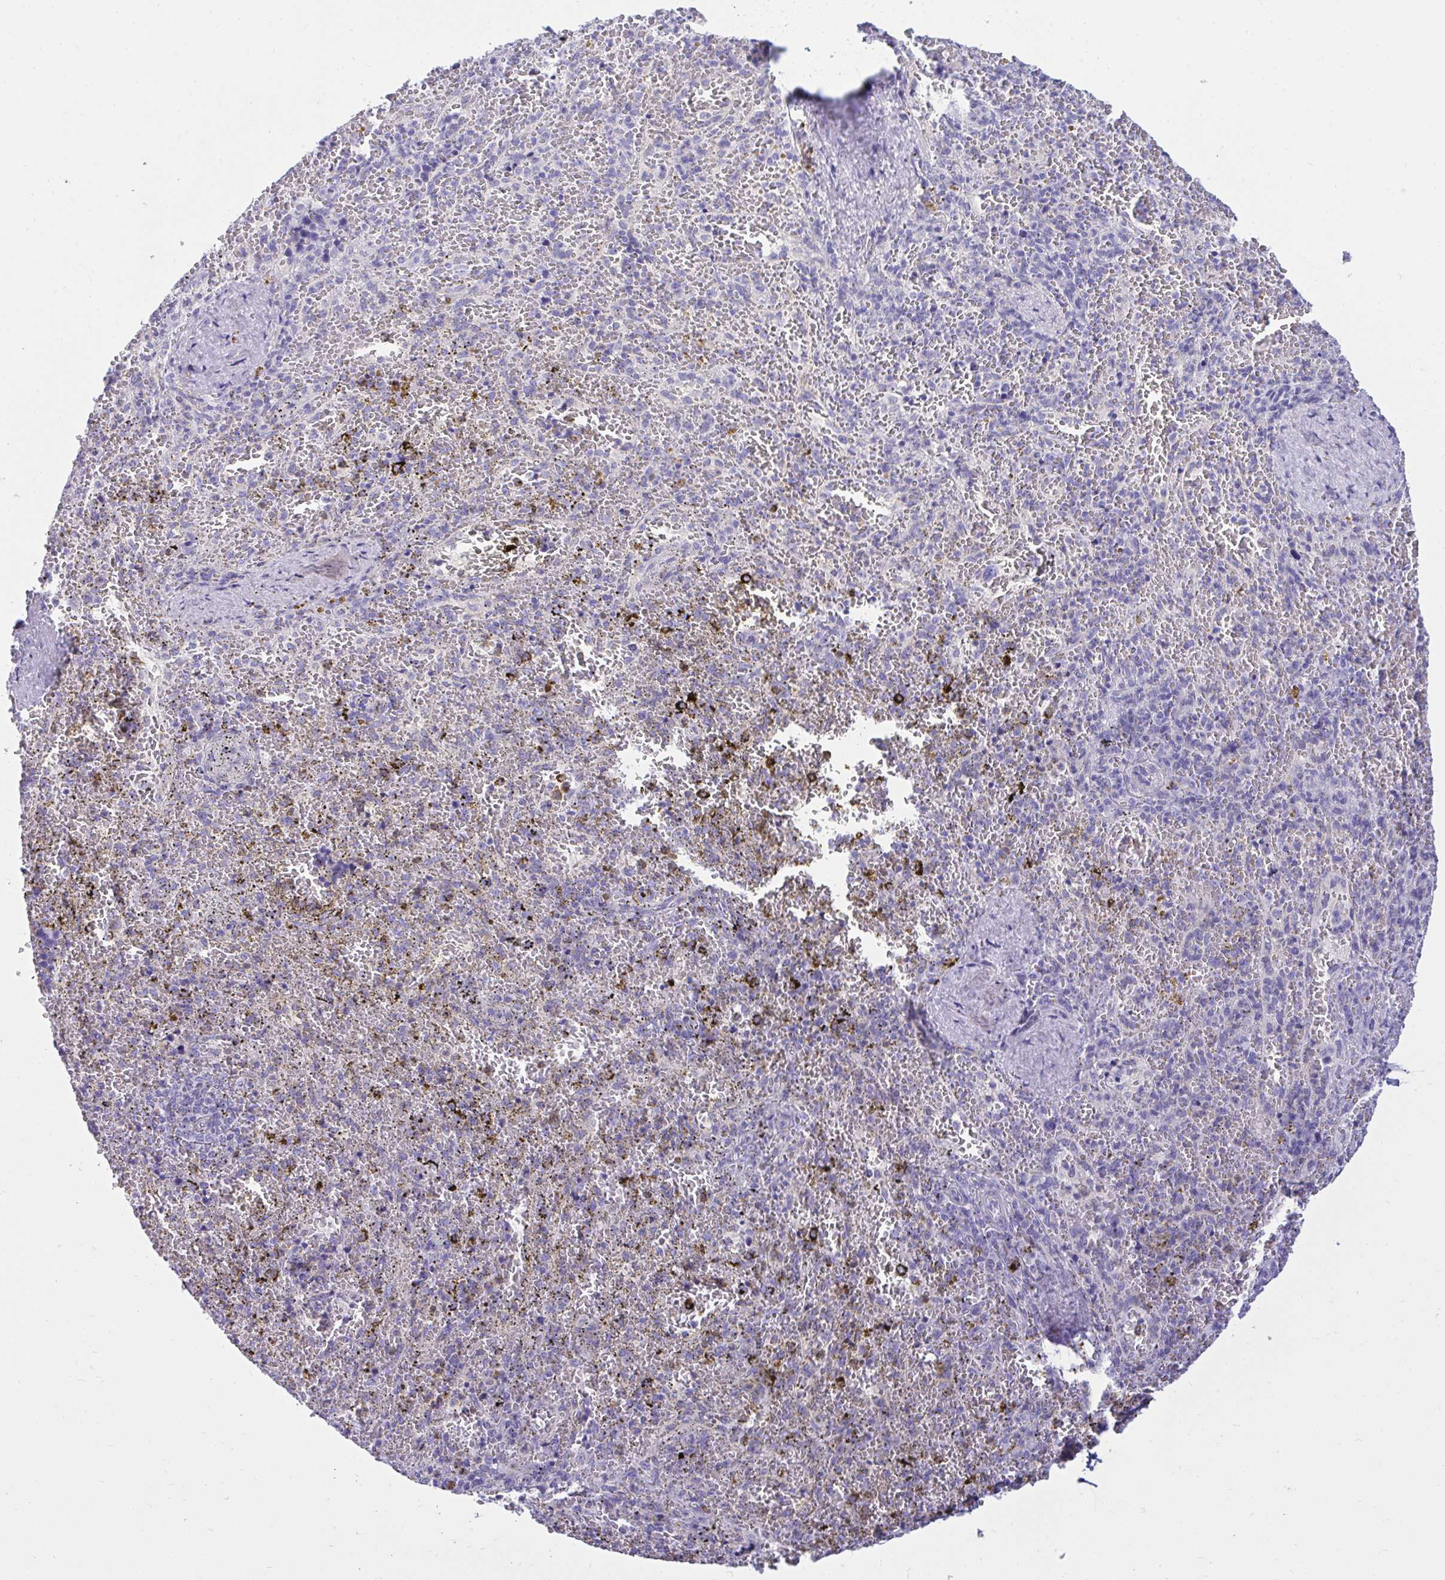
{"staining": {"intensity": "negative", "quantity": "none", "location": "none"}, "tissue": "spleen", "cell_type": "Cells in red pulp", "image_type": "normal", "snomed": [{"axis": "morphology", "description": "Normal tissue, NOS"}, {"axis": "topography", "description": "Spleen"}], "caption": "Immunohistochemistry photomicrograph of unremarkable spleen stained for a protein (brown), which shows no staining in cells in red pulp.", "gene": "AIG1", "patient": {"sex": "female", "age": 50}}